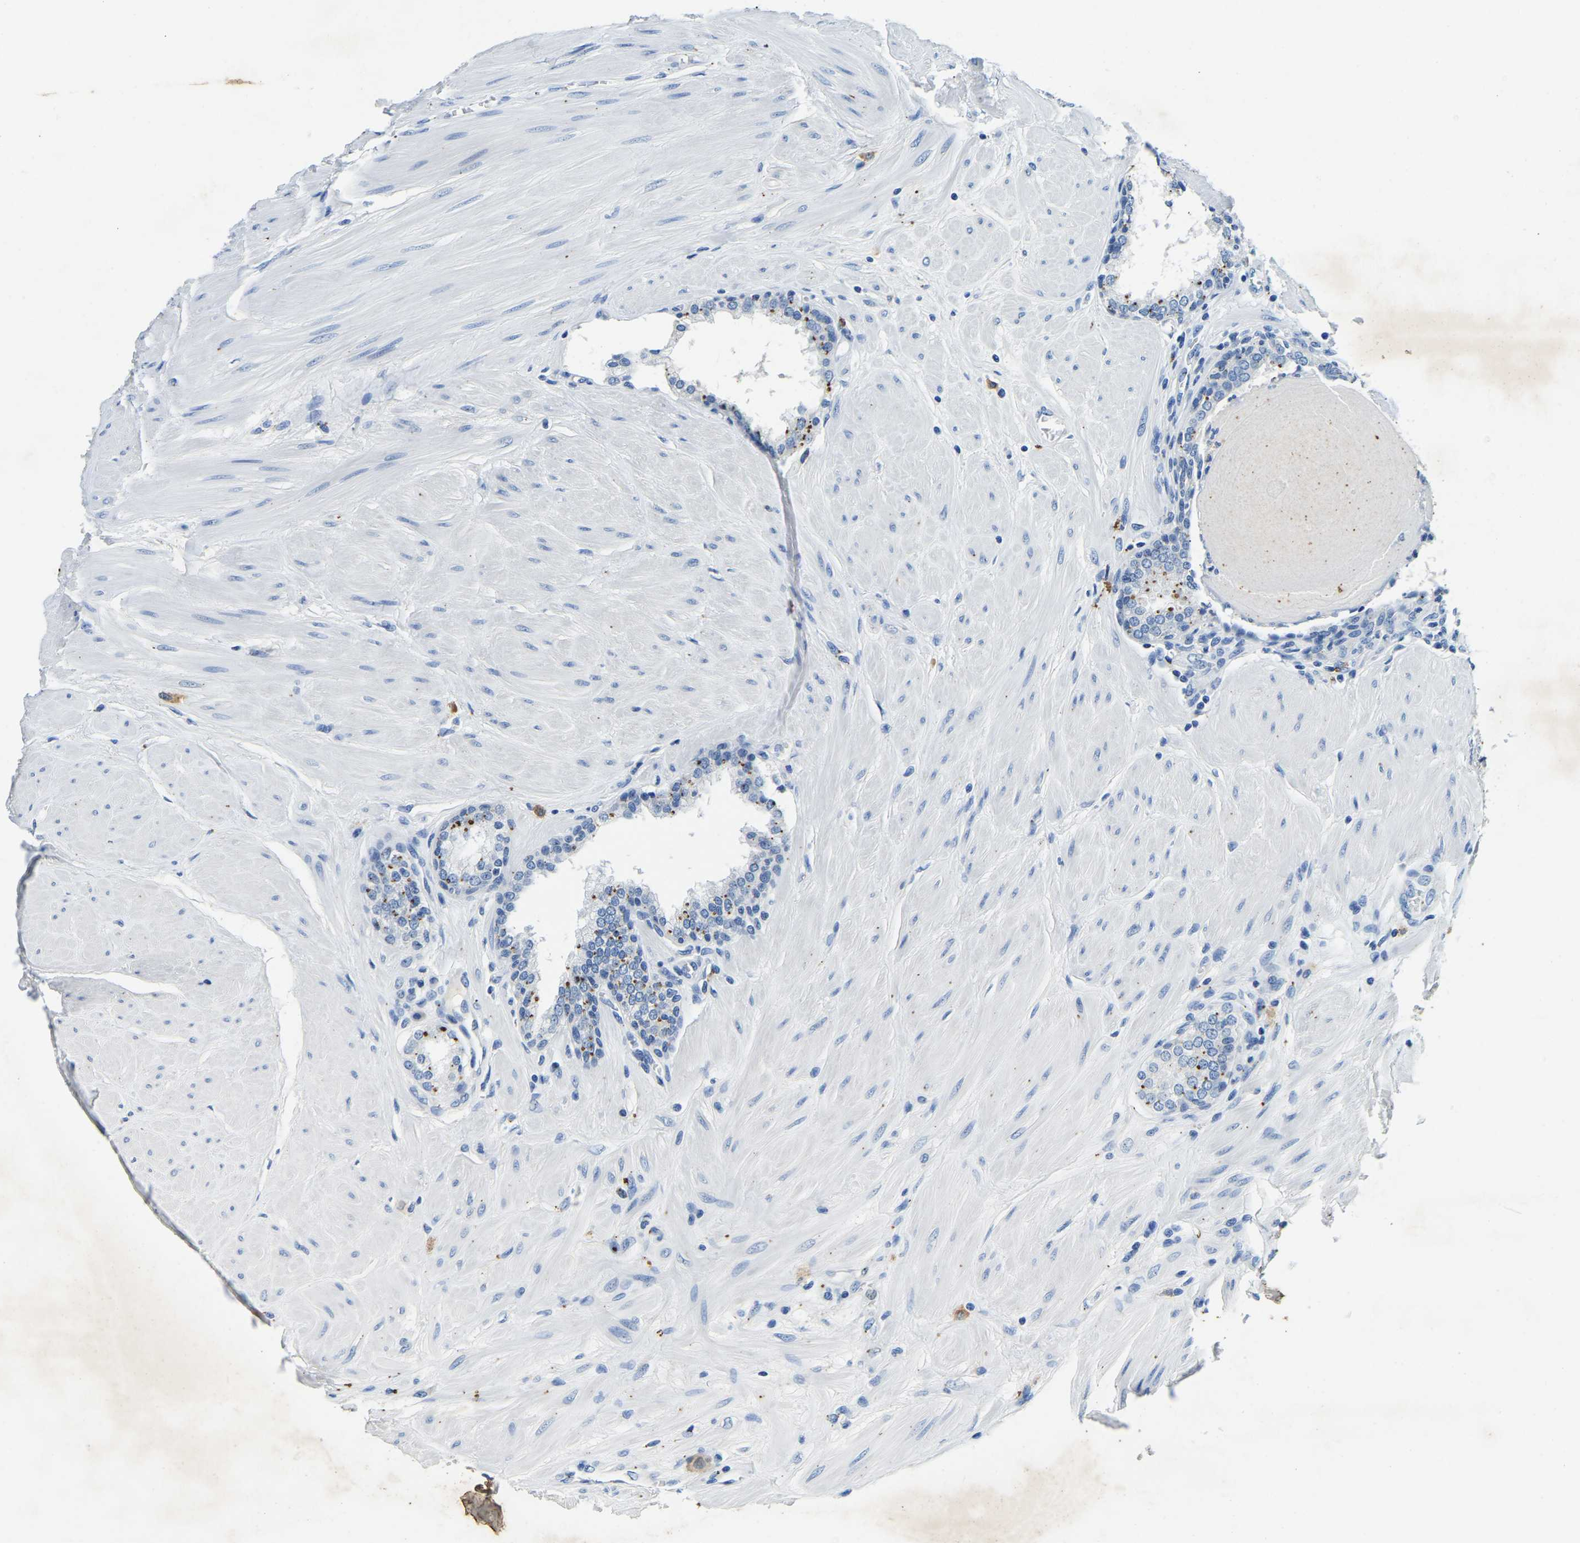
{"staining": {"intensity": "moderate", "quantity": "<25%", "location": "cytoplasmic/membranous"}, "tissue": "prostate", "cell_type": "Glandular cells", "image_type": "normal", "snomed": [{"axis": "morphology", "description": "Normal tissue, NOS"}, {"axis": "topography", "description": "Prostate"}], "caption": "Brown immunohistochemical staining in unremarkable prostate reveals moderate cytoplasmic/membranous expression in about <25% of glandular cells.", "gene": "UBN2", "patient": {"sex": "male", "age": 51}}